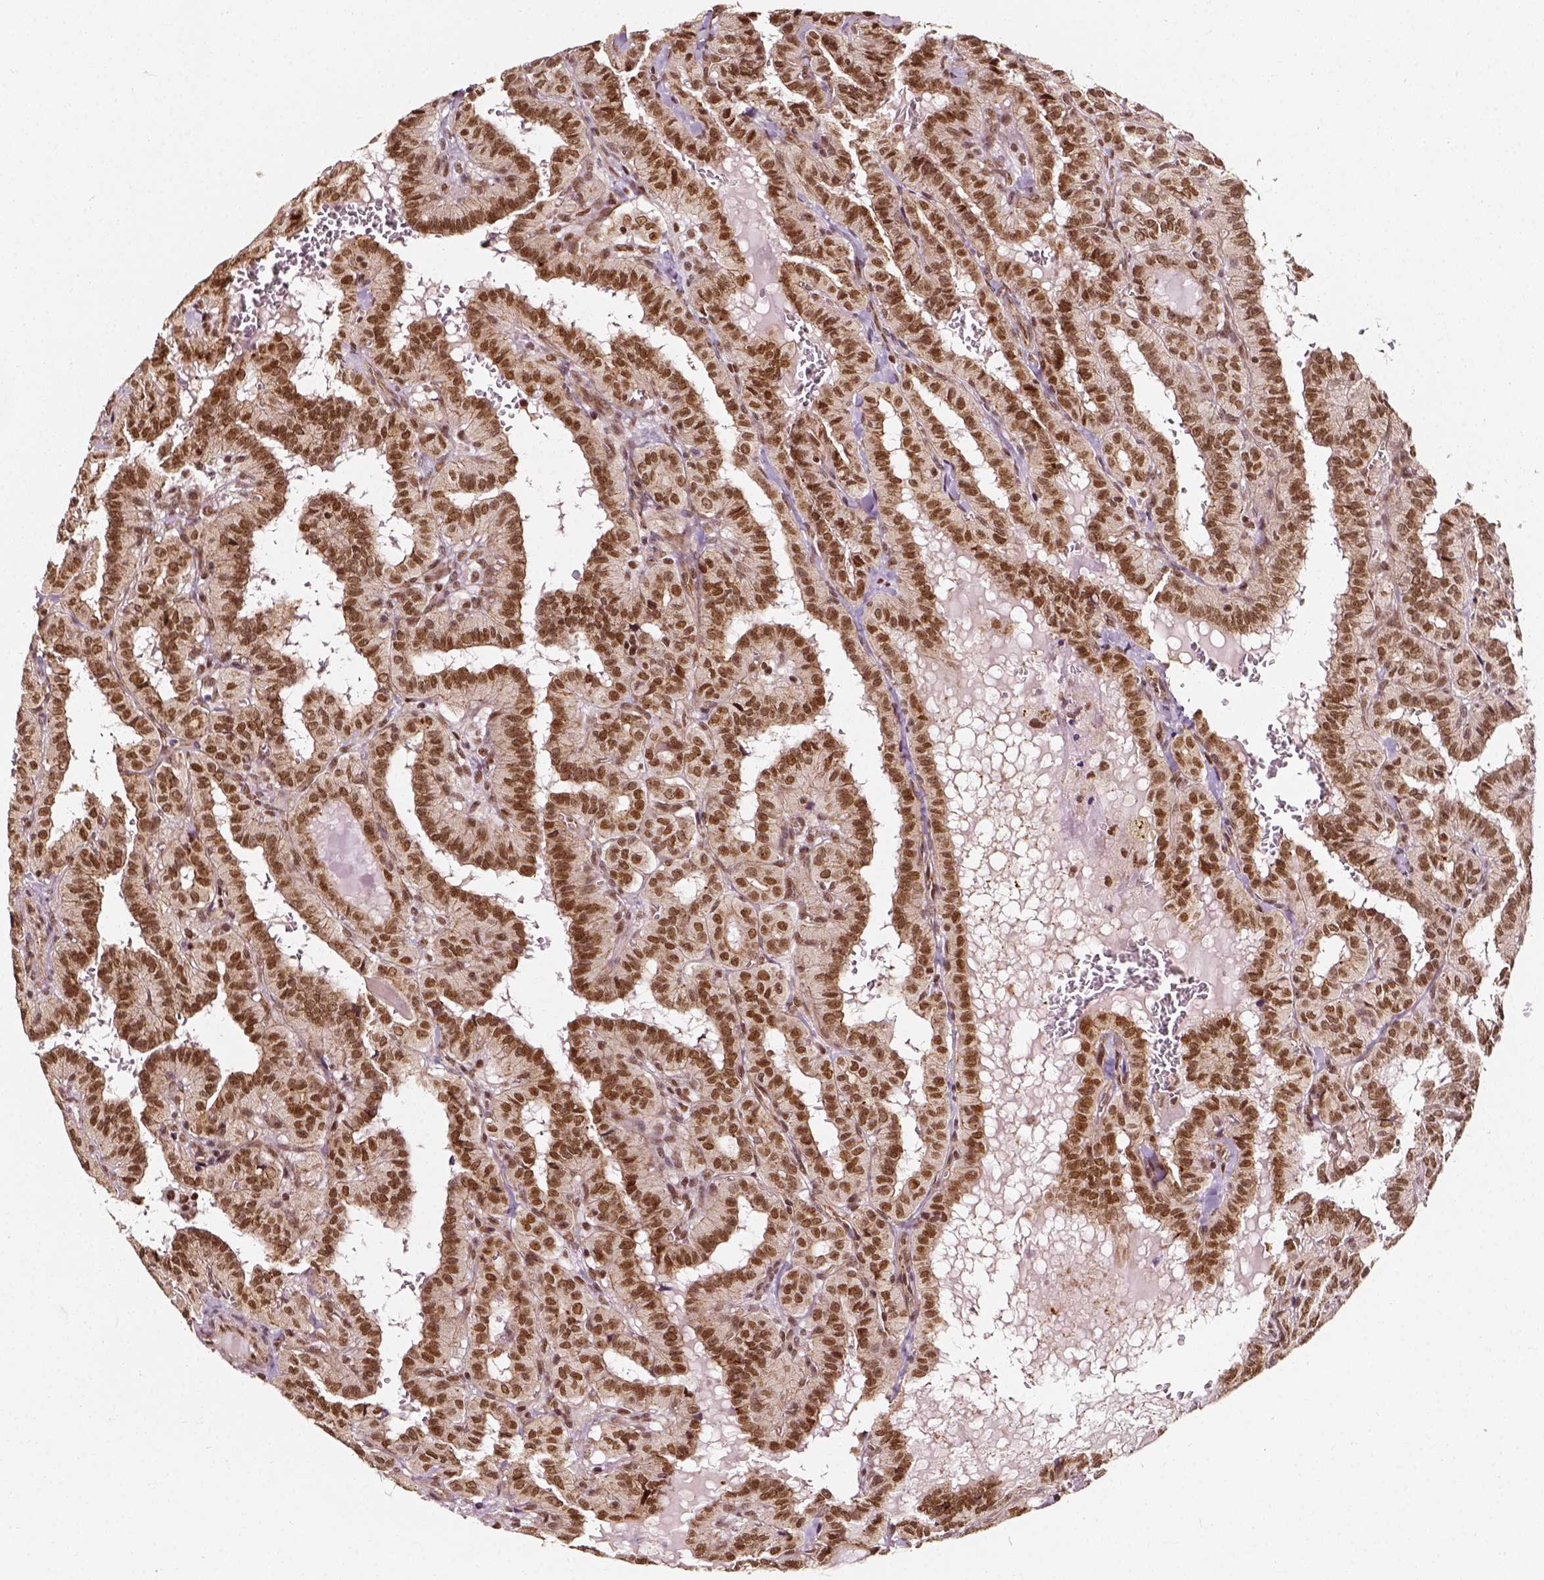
{"staining": {"intensity": "moderate", "quantity": ">75%", "location": "nuclear"}, "tissue": "thyroid cancer", "cell_type": "Tumor cells", "image_type": "cancer", "snomed": [{"axis": "morphology", "description": "Papillary adenocarcinoma, NOS"}, {"axis": "topography", "description": "Thyroid gland"}], "caption": "Thyroid cancer (papillary adenocarcinoma) tissue shows moderate nuclear positivity in approximately >75% of tumor cells, visualized by immunohistochemistry.", "gene": "NACC1", "patient": {"sex": "female", "age": 21}}